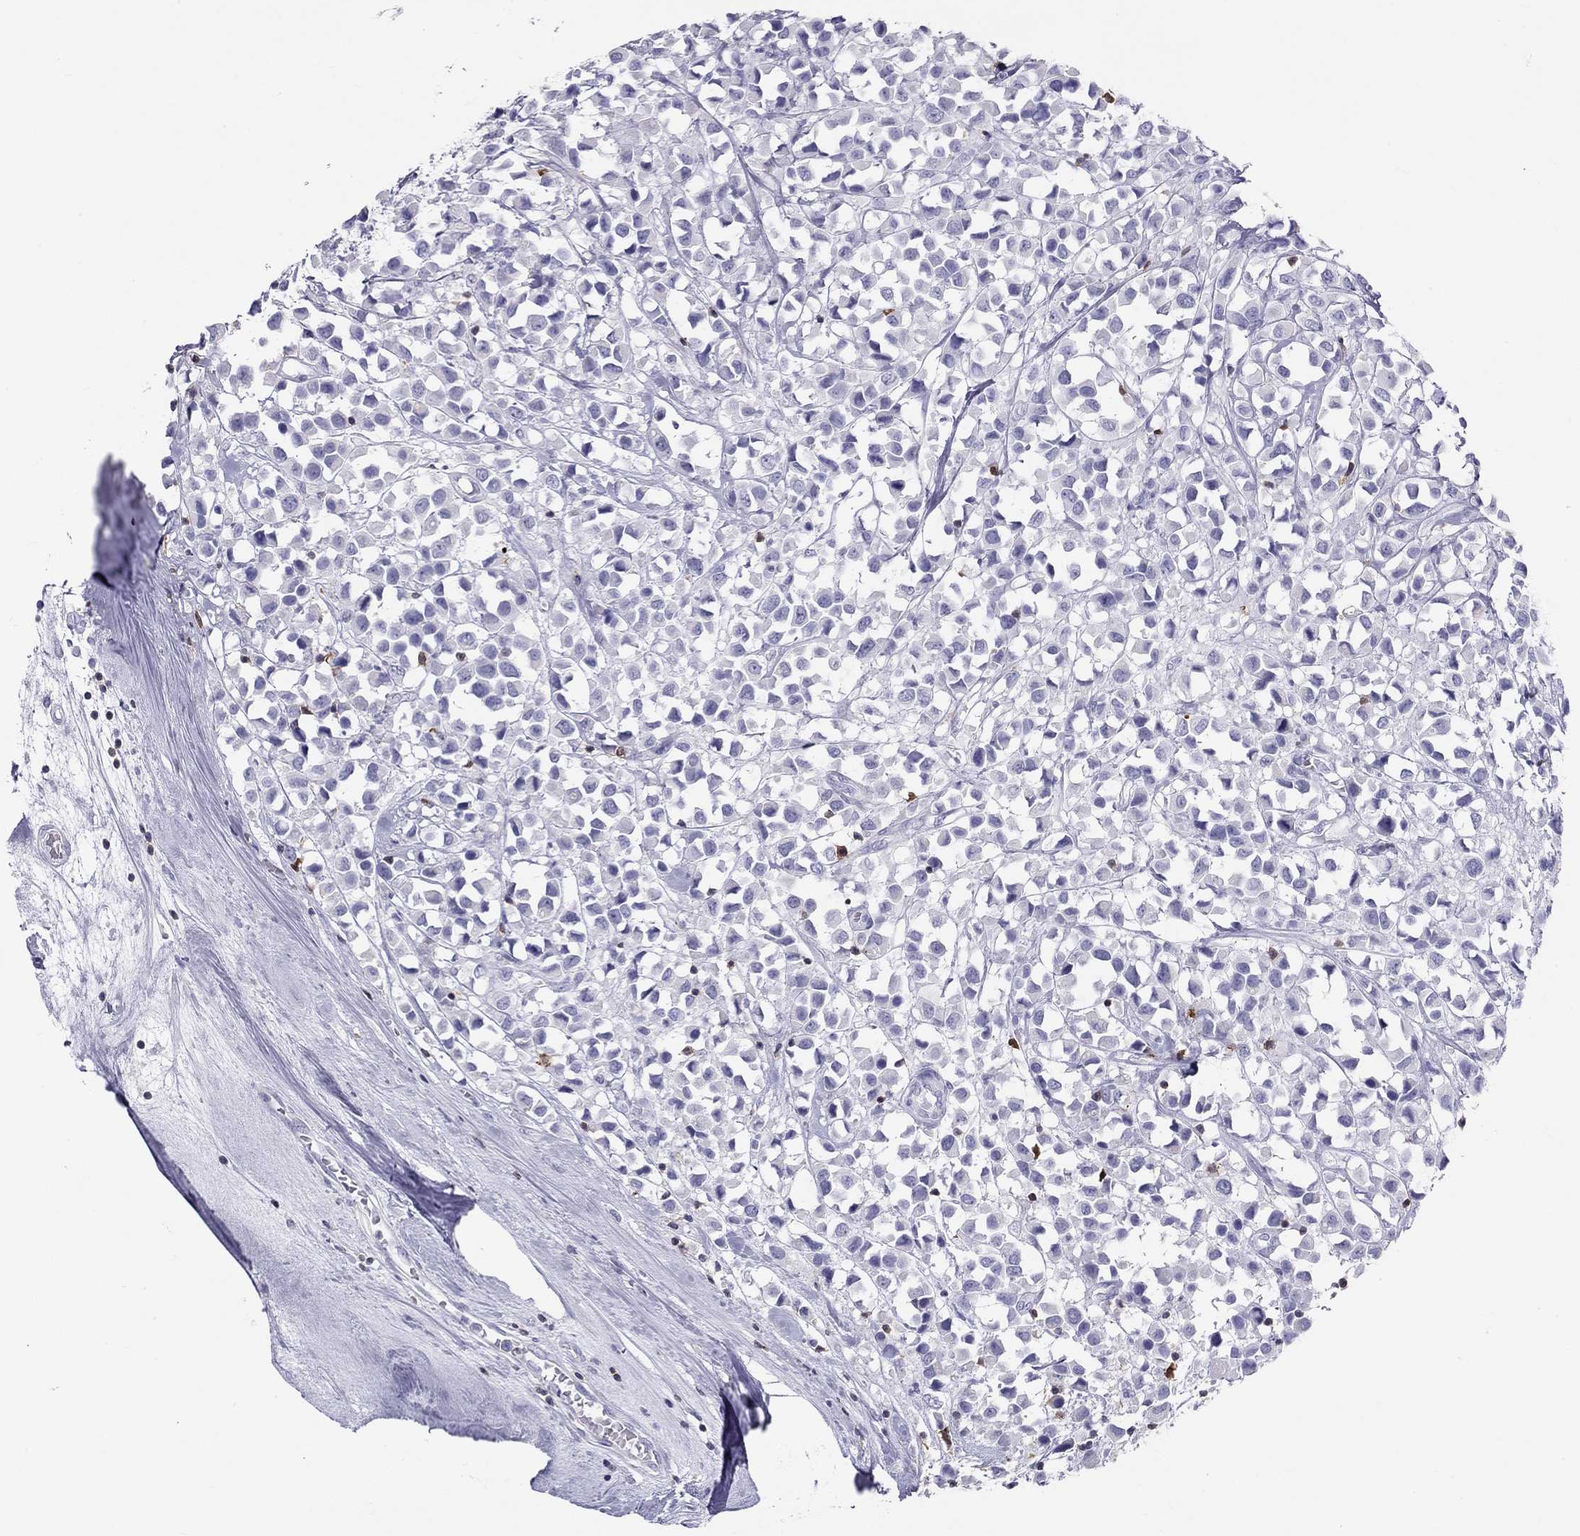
{"staining": {"intensity": "negative", "quantity": "none", "location": "none"}, "tissue": "breast cancer", "cell_type": "Tumor cells", "image_type": "cancer", "snomed": [{"axis": "morphology", "description": "Duct carcinoma"}, {"axis": "topography", "description": "Breast"}], "caption": "This micrograph is of breast infiltrating ductal carcinoma stained with immunohistochemistry (IHC) to label a protein in brown with the nuclei are counter-stained blue. There is no staining in tumor cells.", "gene": "SH2D2A", "patient": {"sex": "female", "age": 61}}